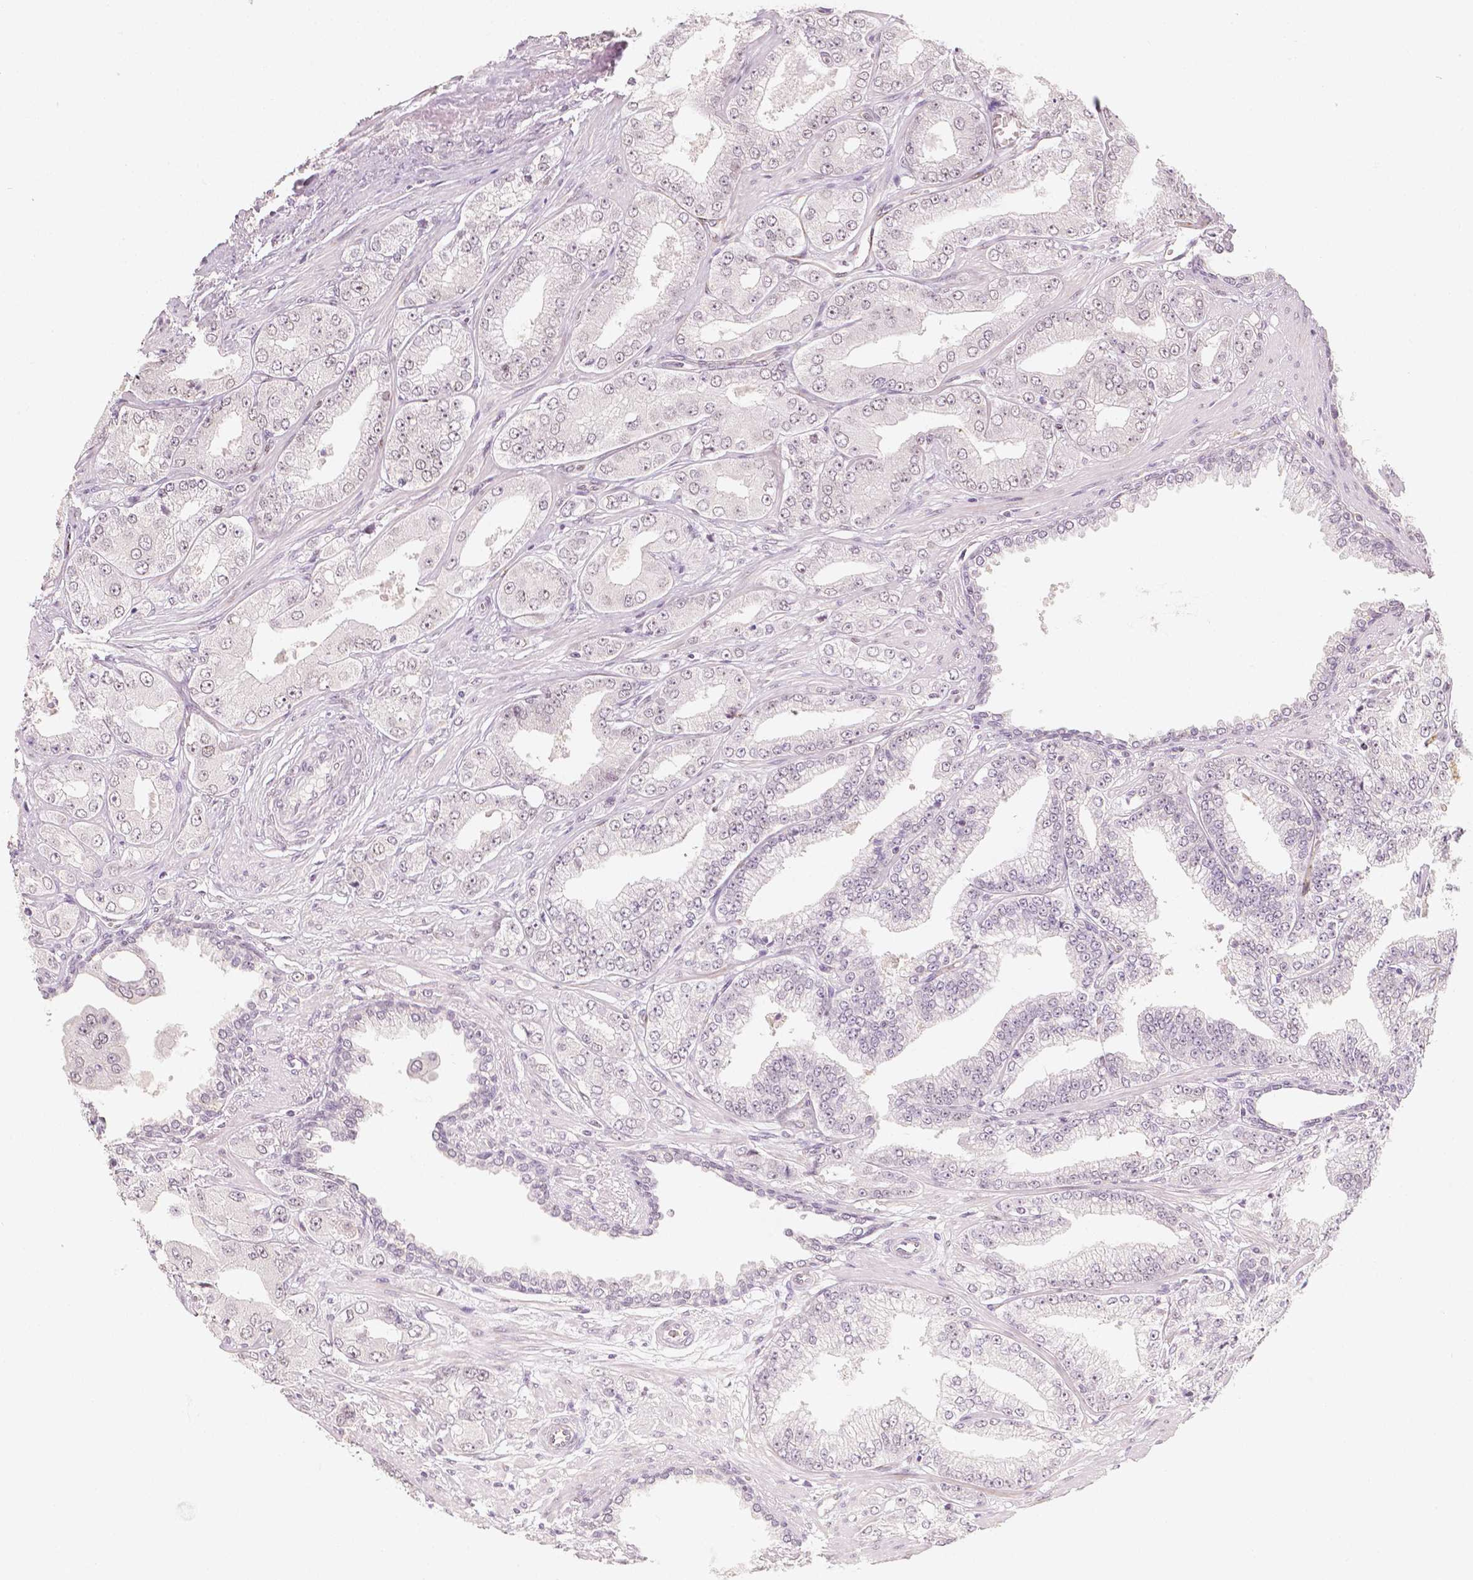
{"staining": {"intensity": "negative", "quantity": "none", "location": "none"}, "tissue": "prostate cancer", "cell_type": "Tumor cells", "image_type": "cancer", "snomed": [{"axis": "morphology", "description": "Adenocarcinoma, Low grade"}, {"axis": "topography", "description": "Prostate"}], "caption": "Human prostate cancer (low-grade adenocarcinoma) stained for a protein using IHC displays no positivity in tumor cells.", "gene": "KDM5B", "patient": {"sex": "male", "age": 60}}